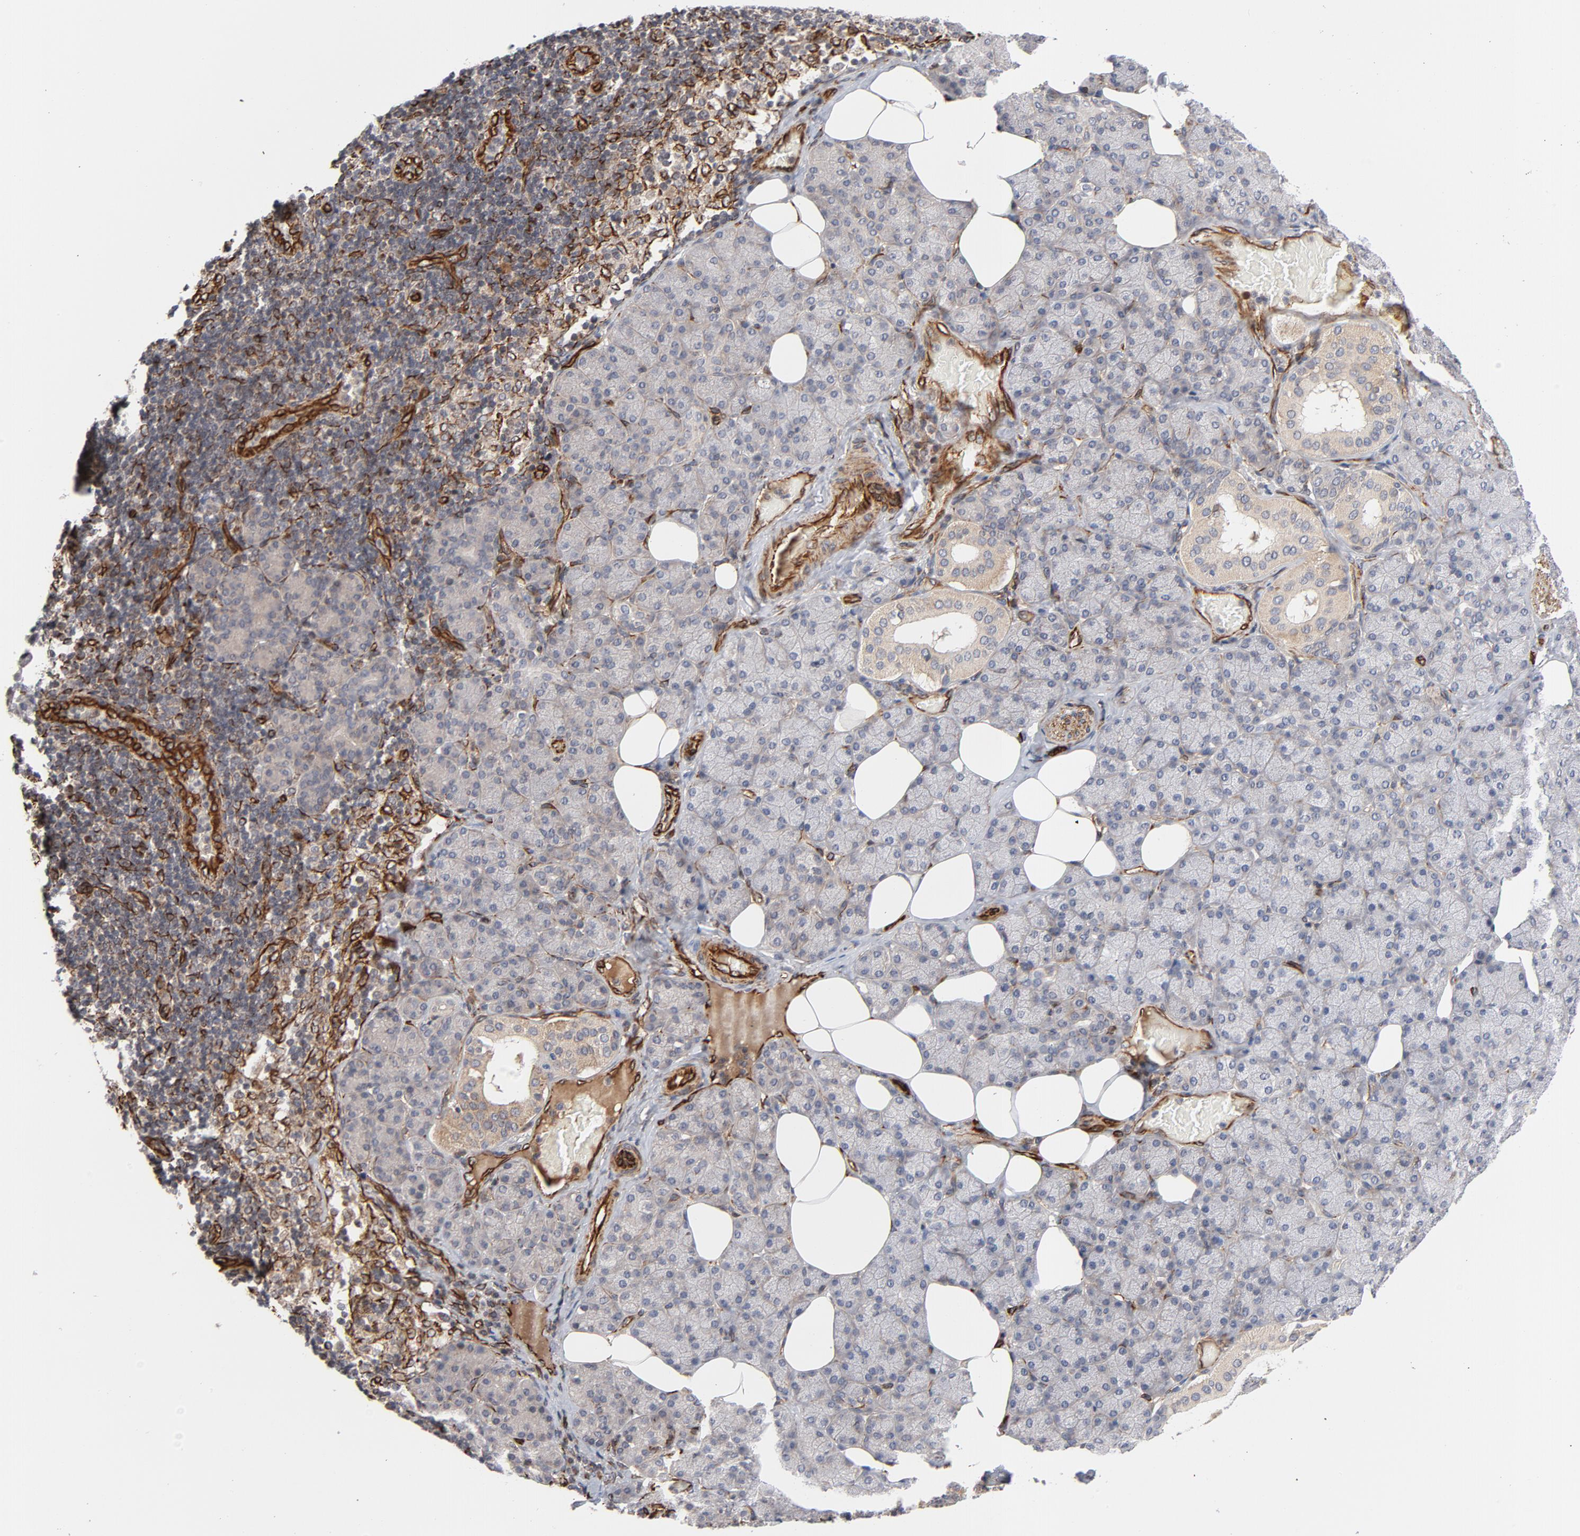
{"staining": {"intensity": "weak", "quantity": "25%-75%", "location": "cytoplasmic/membranous"}, "tissue": "salivary gland", "cell_type": "Glandular cells", "image_type": "normal", "snomed": [{"axis": "morphology", "description": "Normal tissue, NOS"}, {"axis": "topography", "description": "Lymph node"}, {"axis": "topography", "description": "Salivary gland"}], "caption": "This photomicrograph reveals unremarkable salivary gland stained with immunohistochemistry (IHC) to label a protein in brown. The cytoplasmic/membranous of glandular cells show weak positivity for the protein. Nuclei are counter-stained blue.", "gene": "DNAAF2", "patient": {"sex": "male", "age": 8}}